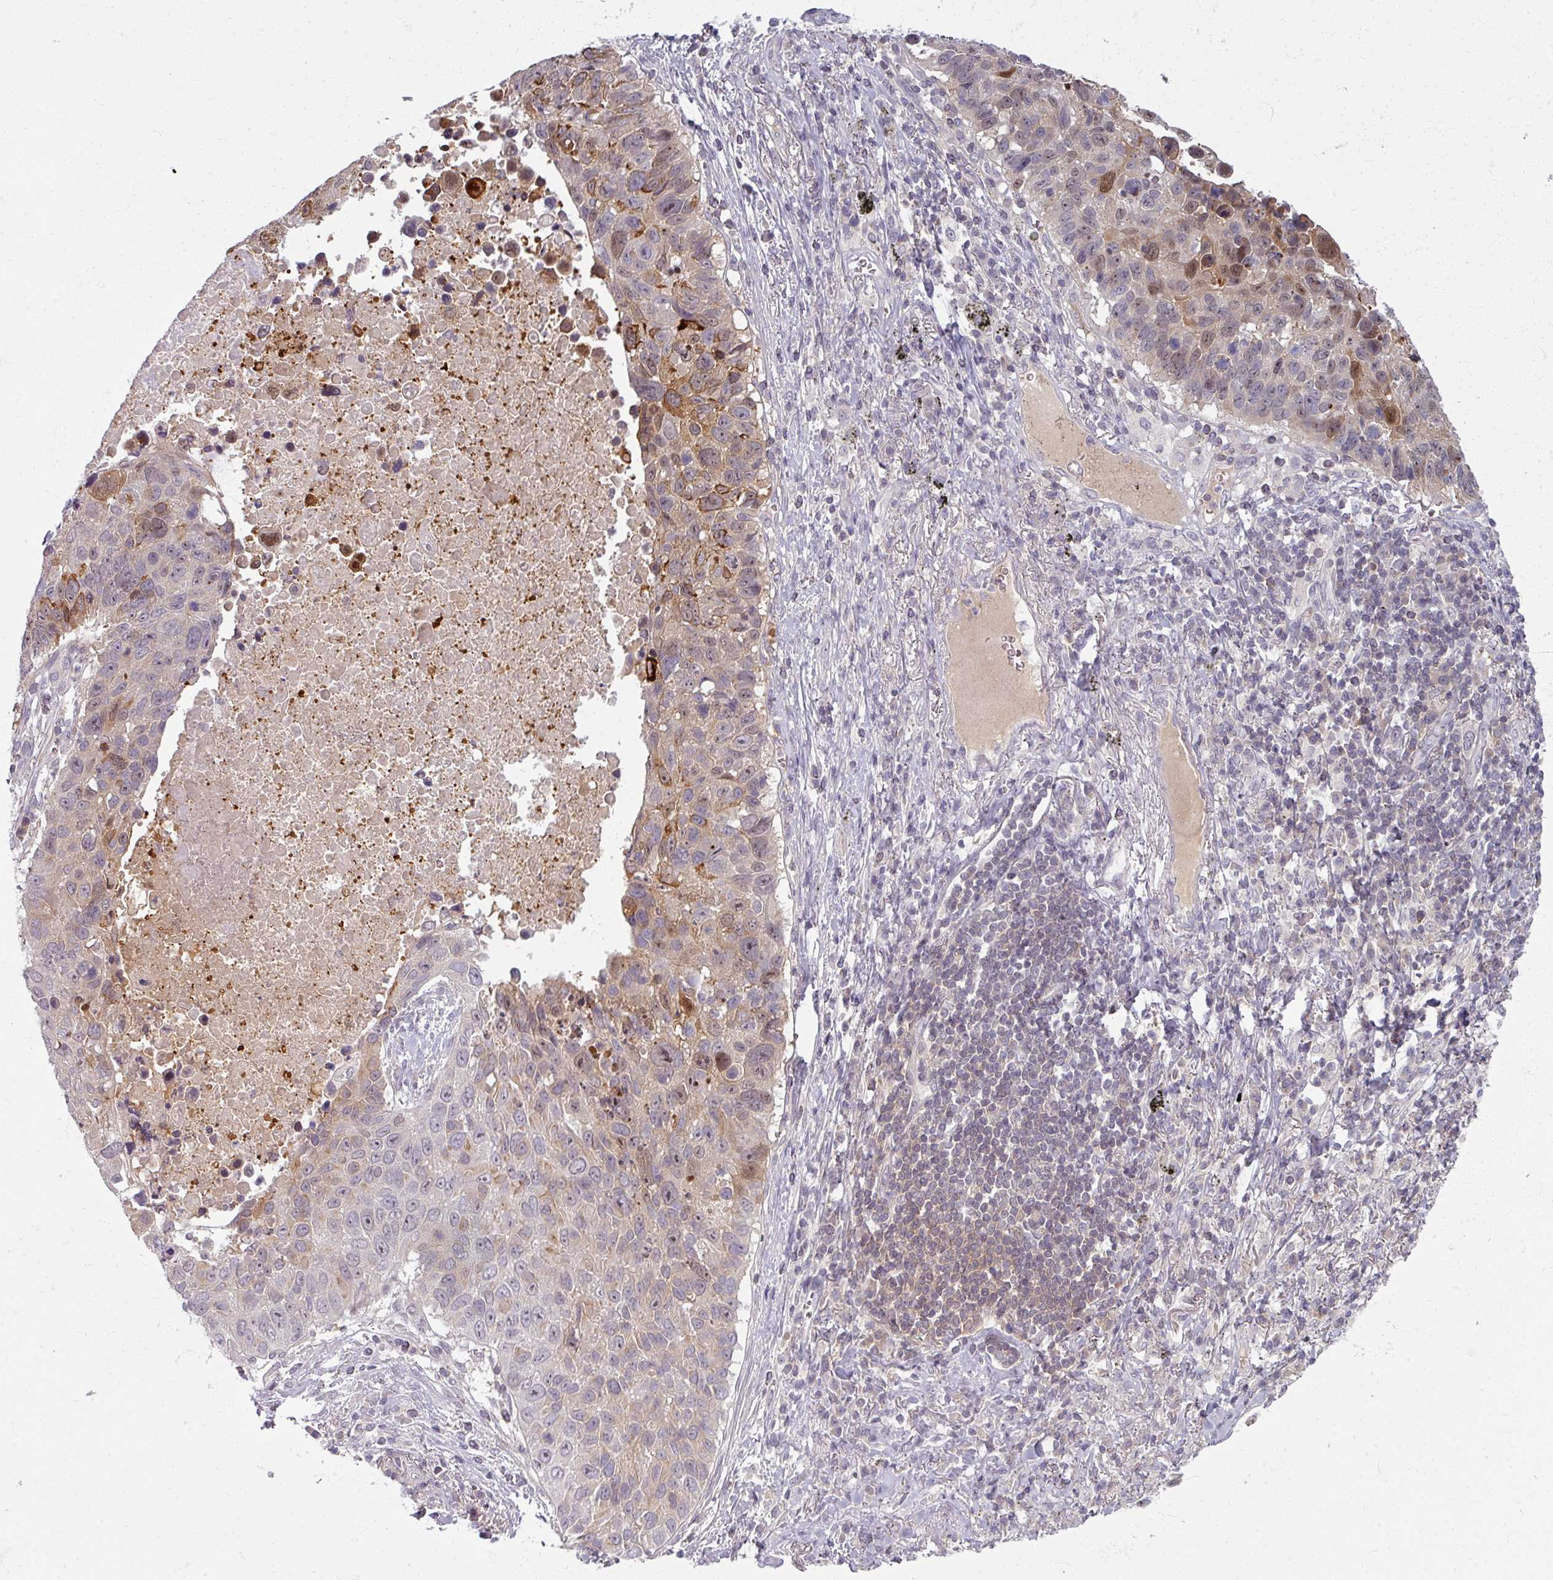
{"staining": {"intensity": "moderate", "quantity": "<25%", "location": "cytoplasmic/membranous,nuclear"}, "tissue": "lung cancer", "cell_type": "Tumor cells", "image_type": "cancer", "snomed": [{"axis": "morphology", "description": "Squamous cell carcinoma, NOS"}, {"axis": "topography", "description": "Lung"}], "caption": "Immunohistochemical staining of human lung cancer (squamous cell carcinoma) displays moderate cytoplasmic/membranous and nuclear protein staining in approximately <25% of tumor cells. Nuclei are stained in blue.", "gene": "TTLL7", "patient": {"sex": "male", "age": 66}}